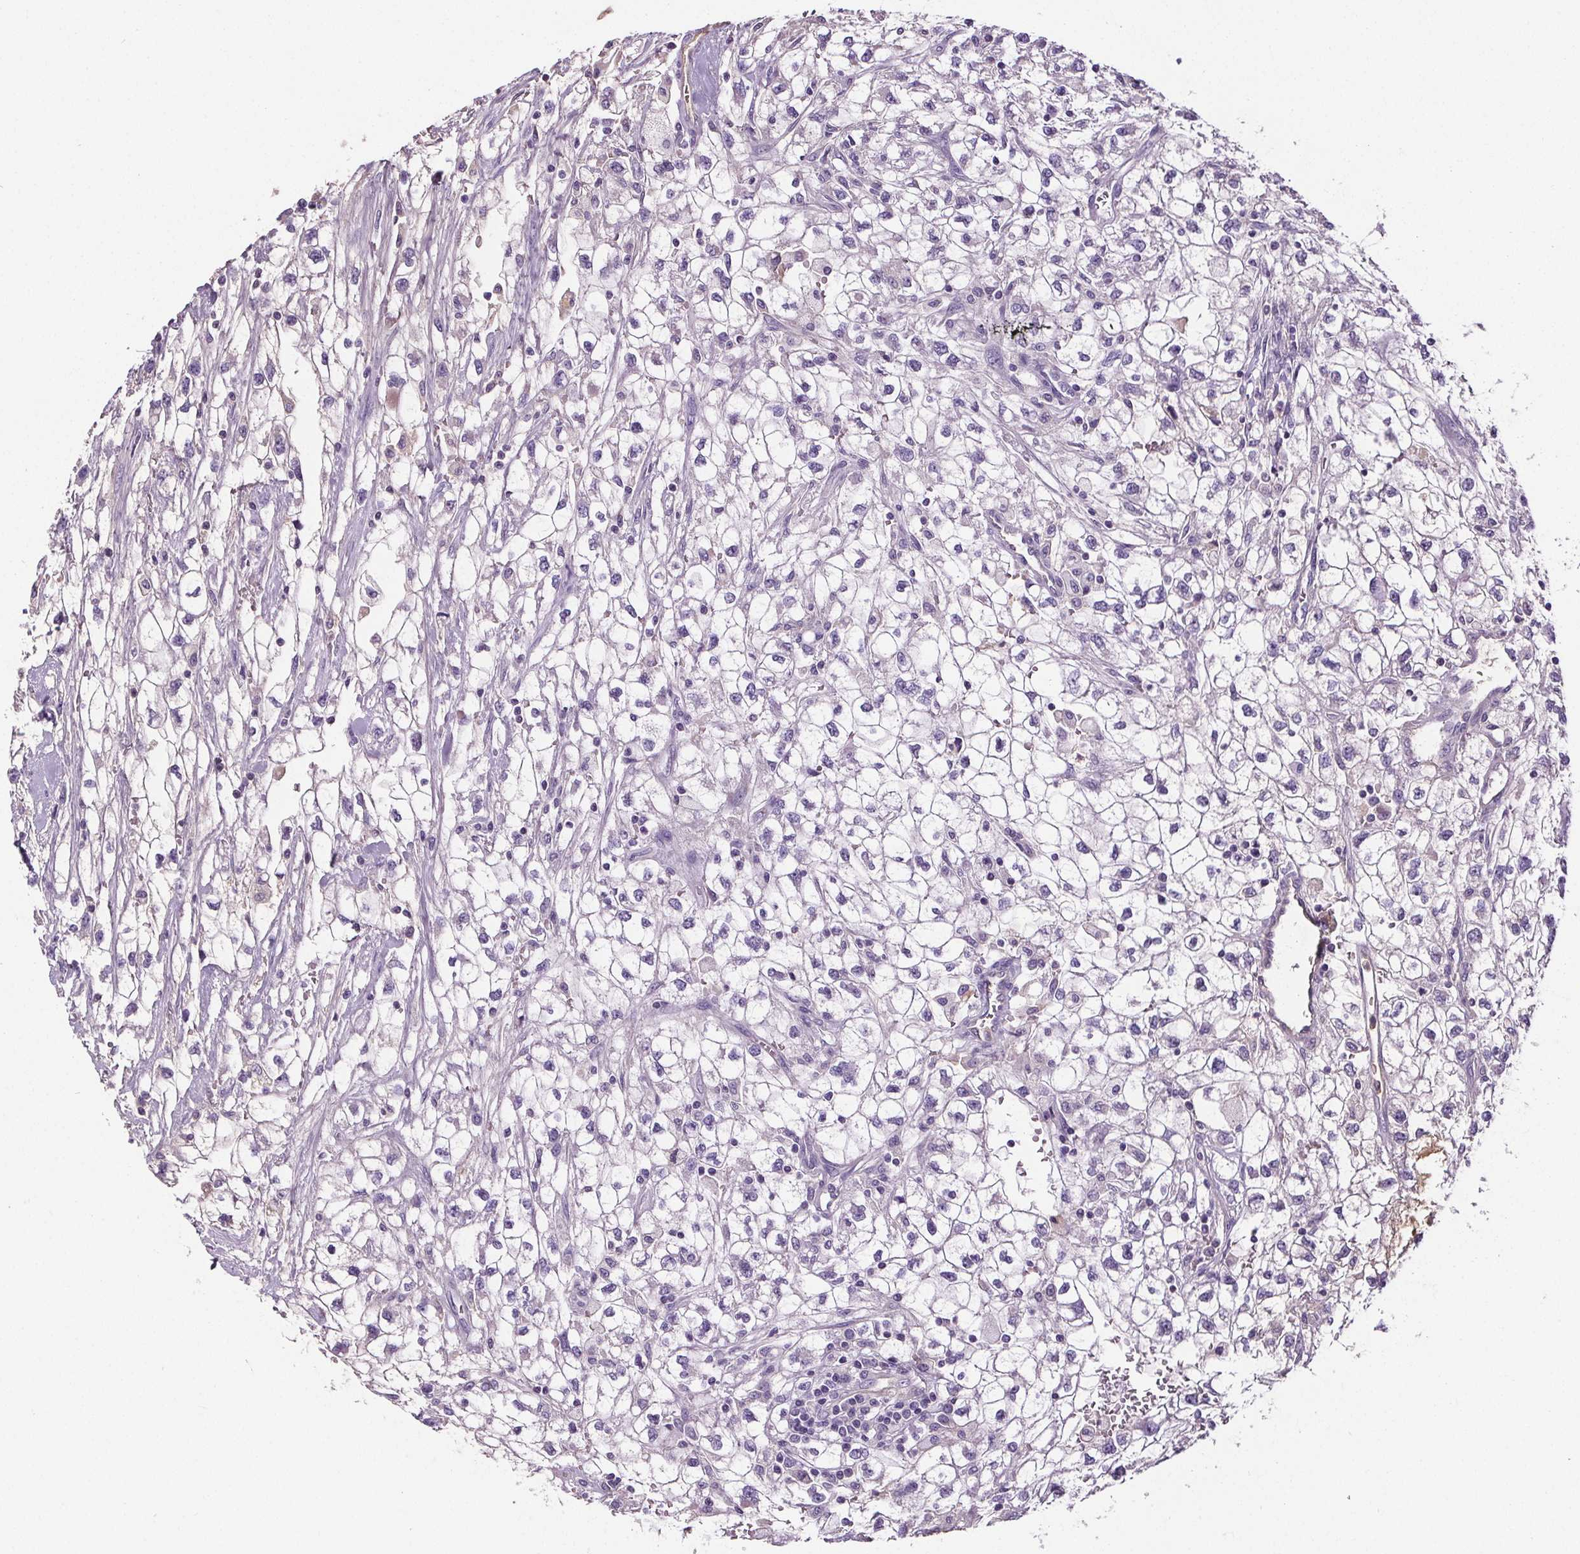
{"staining": {"intensity": "negative", "quantity": "none", "location": "none"}, "tissue": "renal cancer", "cell_type": "Tumor cells", "image_type": "cancer", "snomed": [{"axis": "morphology", "description": "Adenocarcinoma, NOS"}, {"axis": "topography", "description": "Kidney"}], "caption": "Immunohistochemistry histopathology image of human renal cancer stained for a protein (brown), which shows no staining in tumor cells. (Stains: DAB (3,3'-diaminobenzidine) immunohistochemistry (IHC) with hematoxylin counter stain, Microscopy: brightfield microscopy at high magnification).", "gene": "CD5L", "patient": {"sex": "male", "age": 59}}